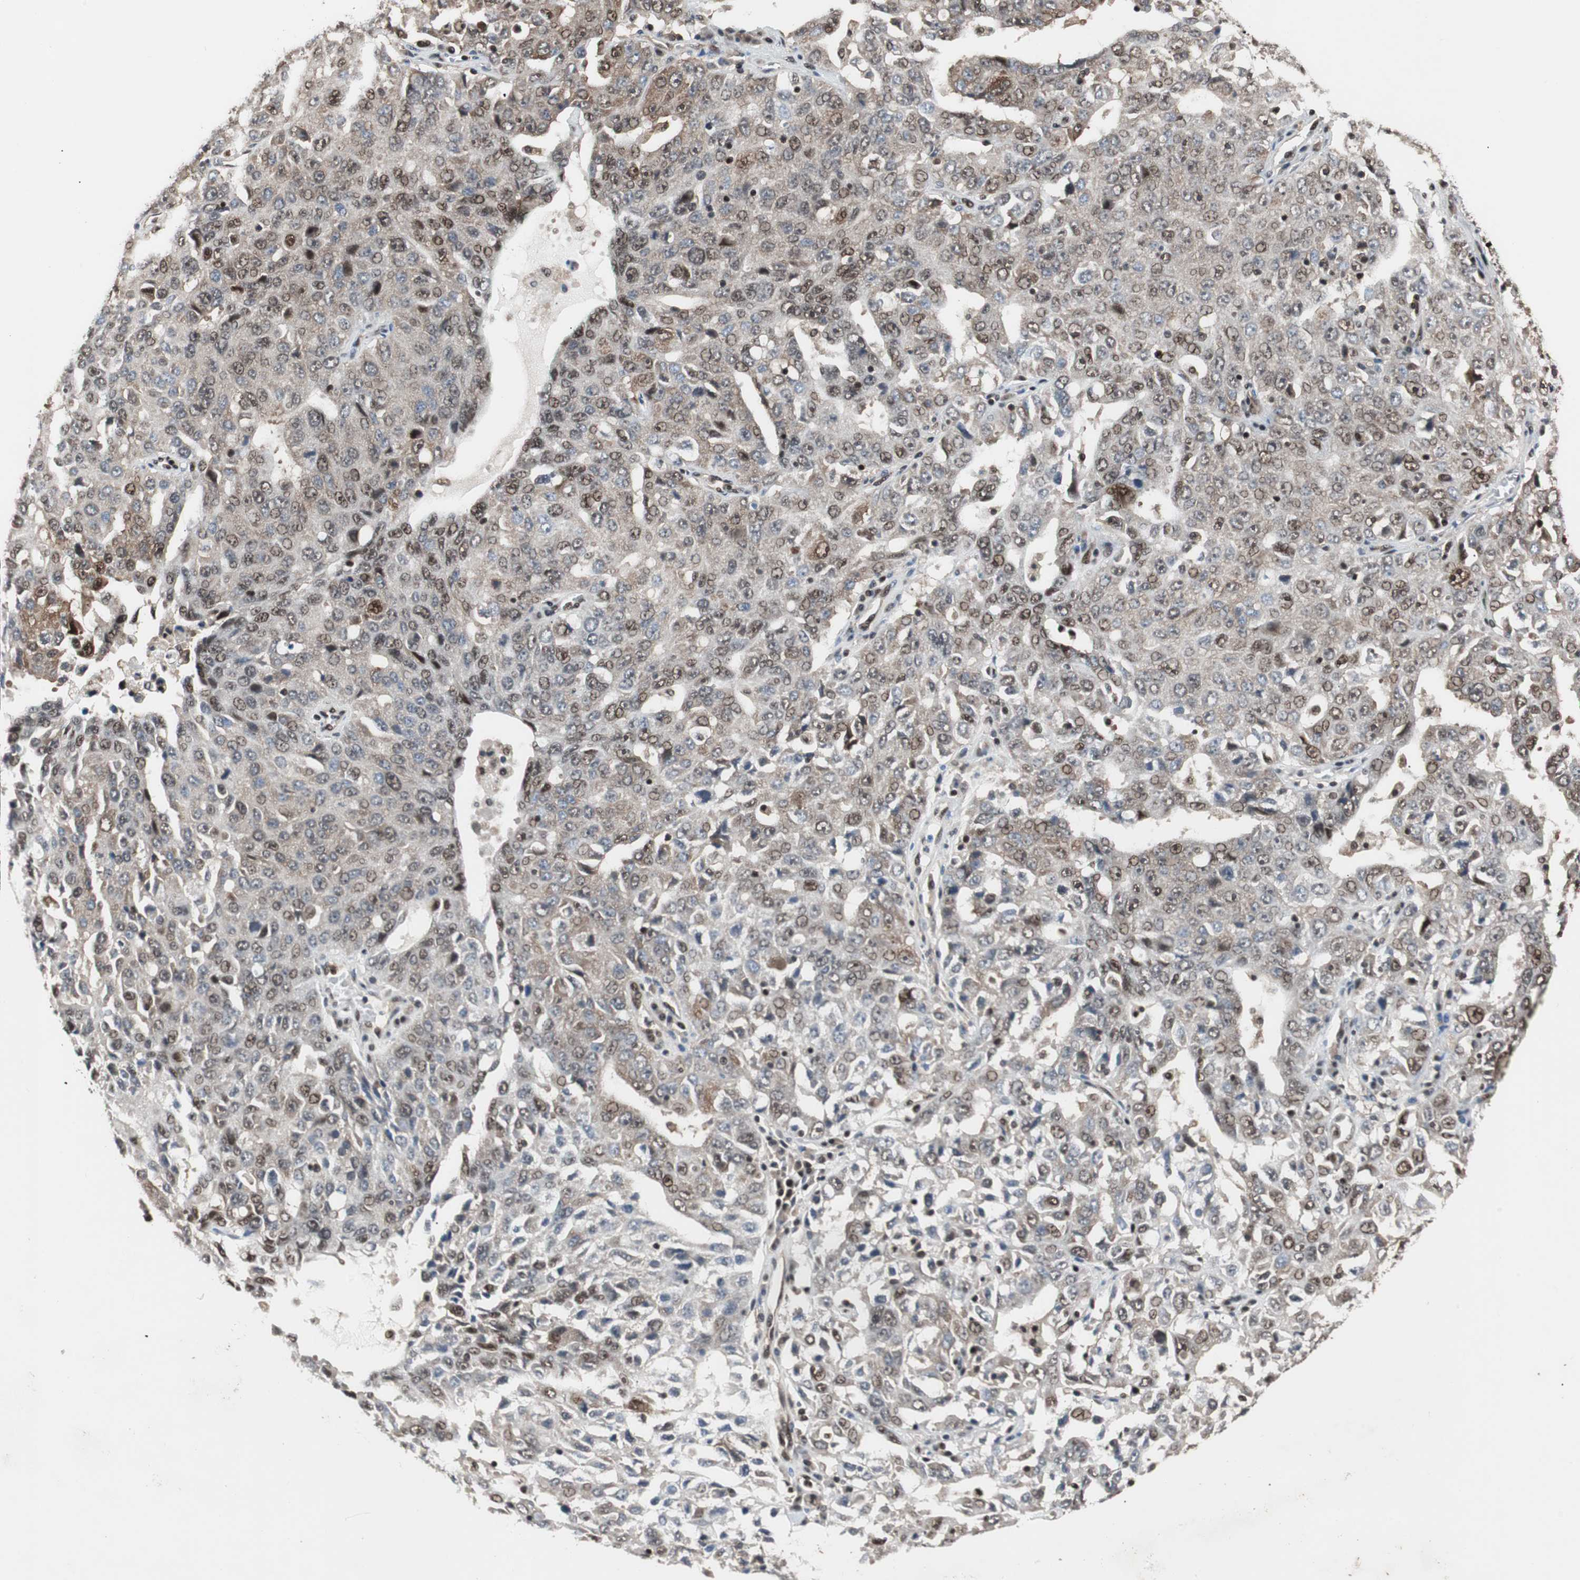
{"staining": {"intensity": "moderate", "quantity": ">75%", "location": "cytoplasmic/membranous,nuclear"}, "tissue": "ovarian cancer", "cell_type": "Tumor cells", "image_type": "cancer", "snomed": [{"axis": "morphology", "description": "Carcinoma, endometroid"}, {"axis": "topography", "description": "Ovary"}], "caption": "Immunohistochemistry (DAB (3,3'-diaminobenzidine)) staining of endometroid carcinoma (ovarian) displays moderate cytoplasmic/membranous and nuclear protein expression in about >75% of tumor cells.", "gene": "ACLY", "patient": {"sex": "female", "age": 62}}